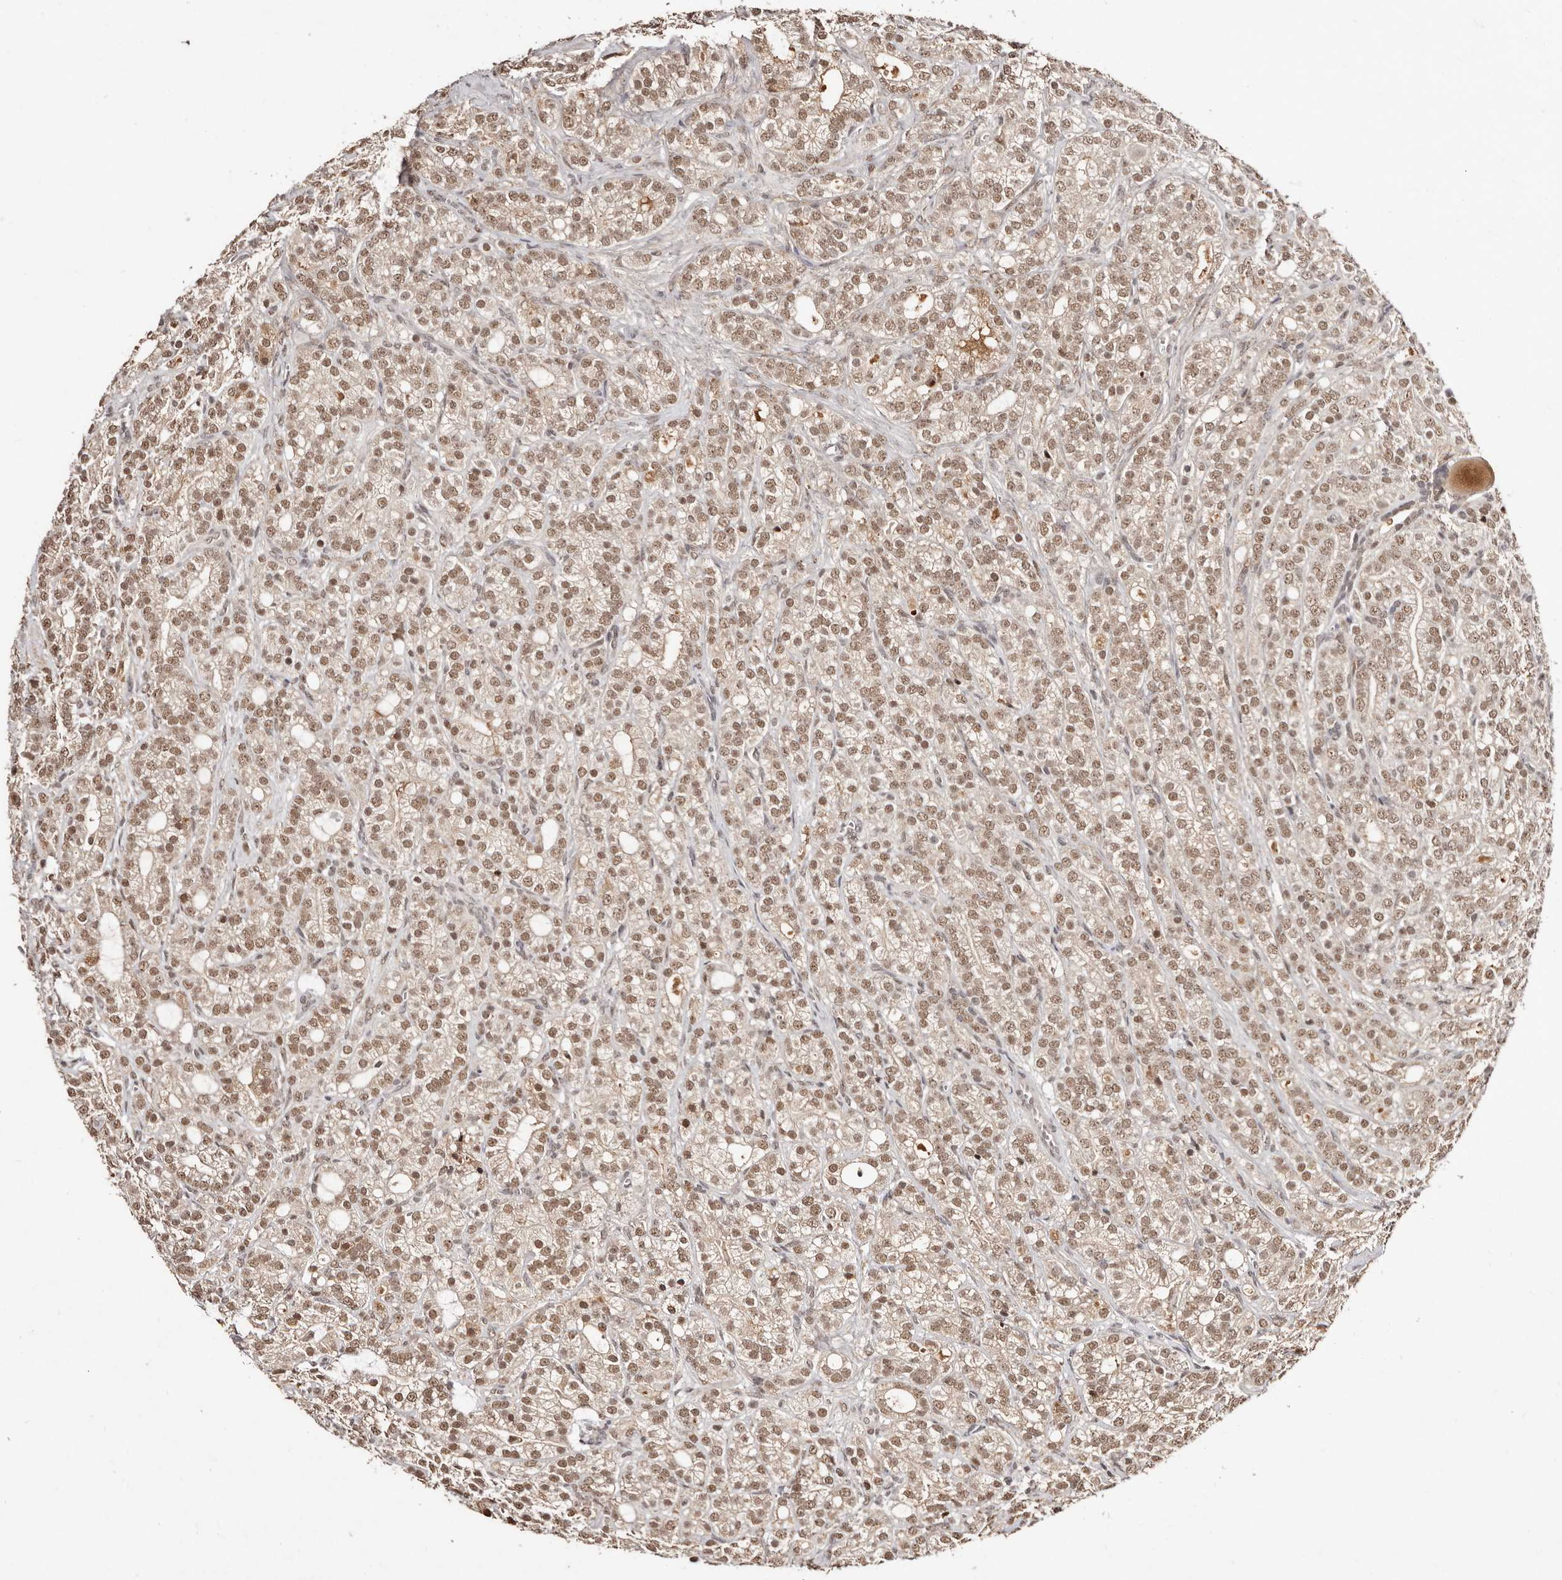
{"staining": {"intensity": "moderate", "quantity": ">75%", "location": "nuclear"}, "tissue": "prostate cancer", "cell_type": "Tumor cells", "image_type": "cancer", "snomed": [{"axis": "morphology", "description": "Adenocarcinoma, High grade"}, {"axis": "topography", "description": "Prostate"}], "caption": "Immunohistochemistry (IHC) of prostate cancer (adenocarcinoma (high-grade)) reveals medium levels of moderate nuclear staining in approximately >75% of tumor cells.", "gene": "BICRAL", "patient": {"sex": "male", "age": 57}}